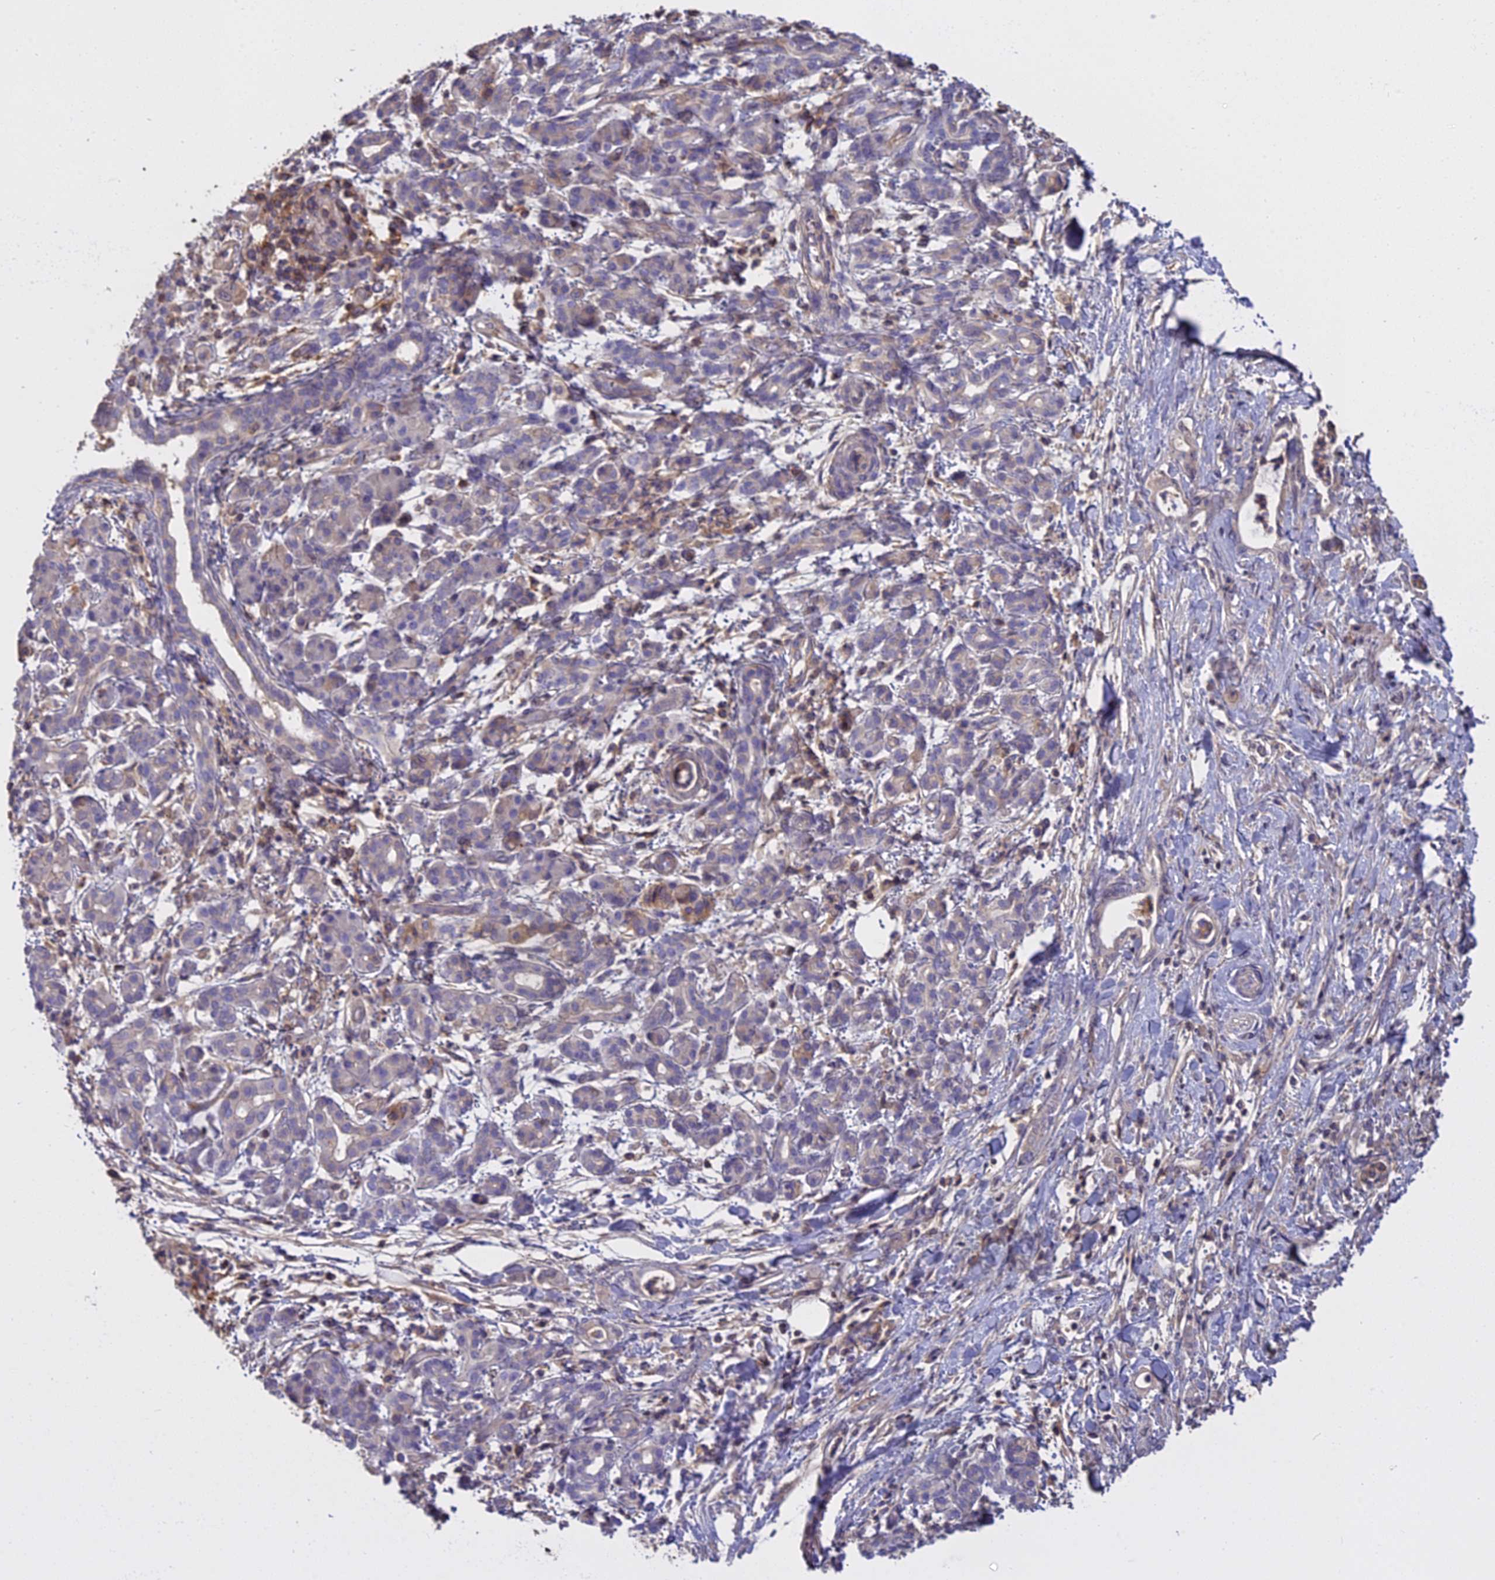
{"staining": {"intensity": "negative", "quantity": "none", "location": "none"}, "tissue": "pancreatic cancer", "cell_type": "Tumor cells", "image_type": "cancer", "snomed": [{"axis": "morphology", "description": "Normal tissue, NOS"}, {"axis": "morphology", "description": "Adenocarcinoma, NOS"}, {"axis": "topography", "description": "Pancreas"}], "caption": "An image of human pancreatic adenocarcinoma is negative for staining in tumor cells.", "gene": "CFAP119", "patient": {"sex": "female", "age": 55}}